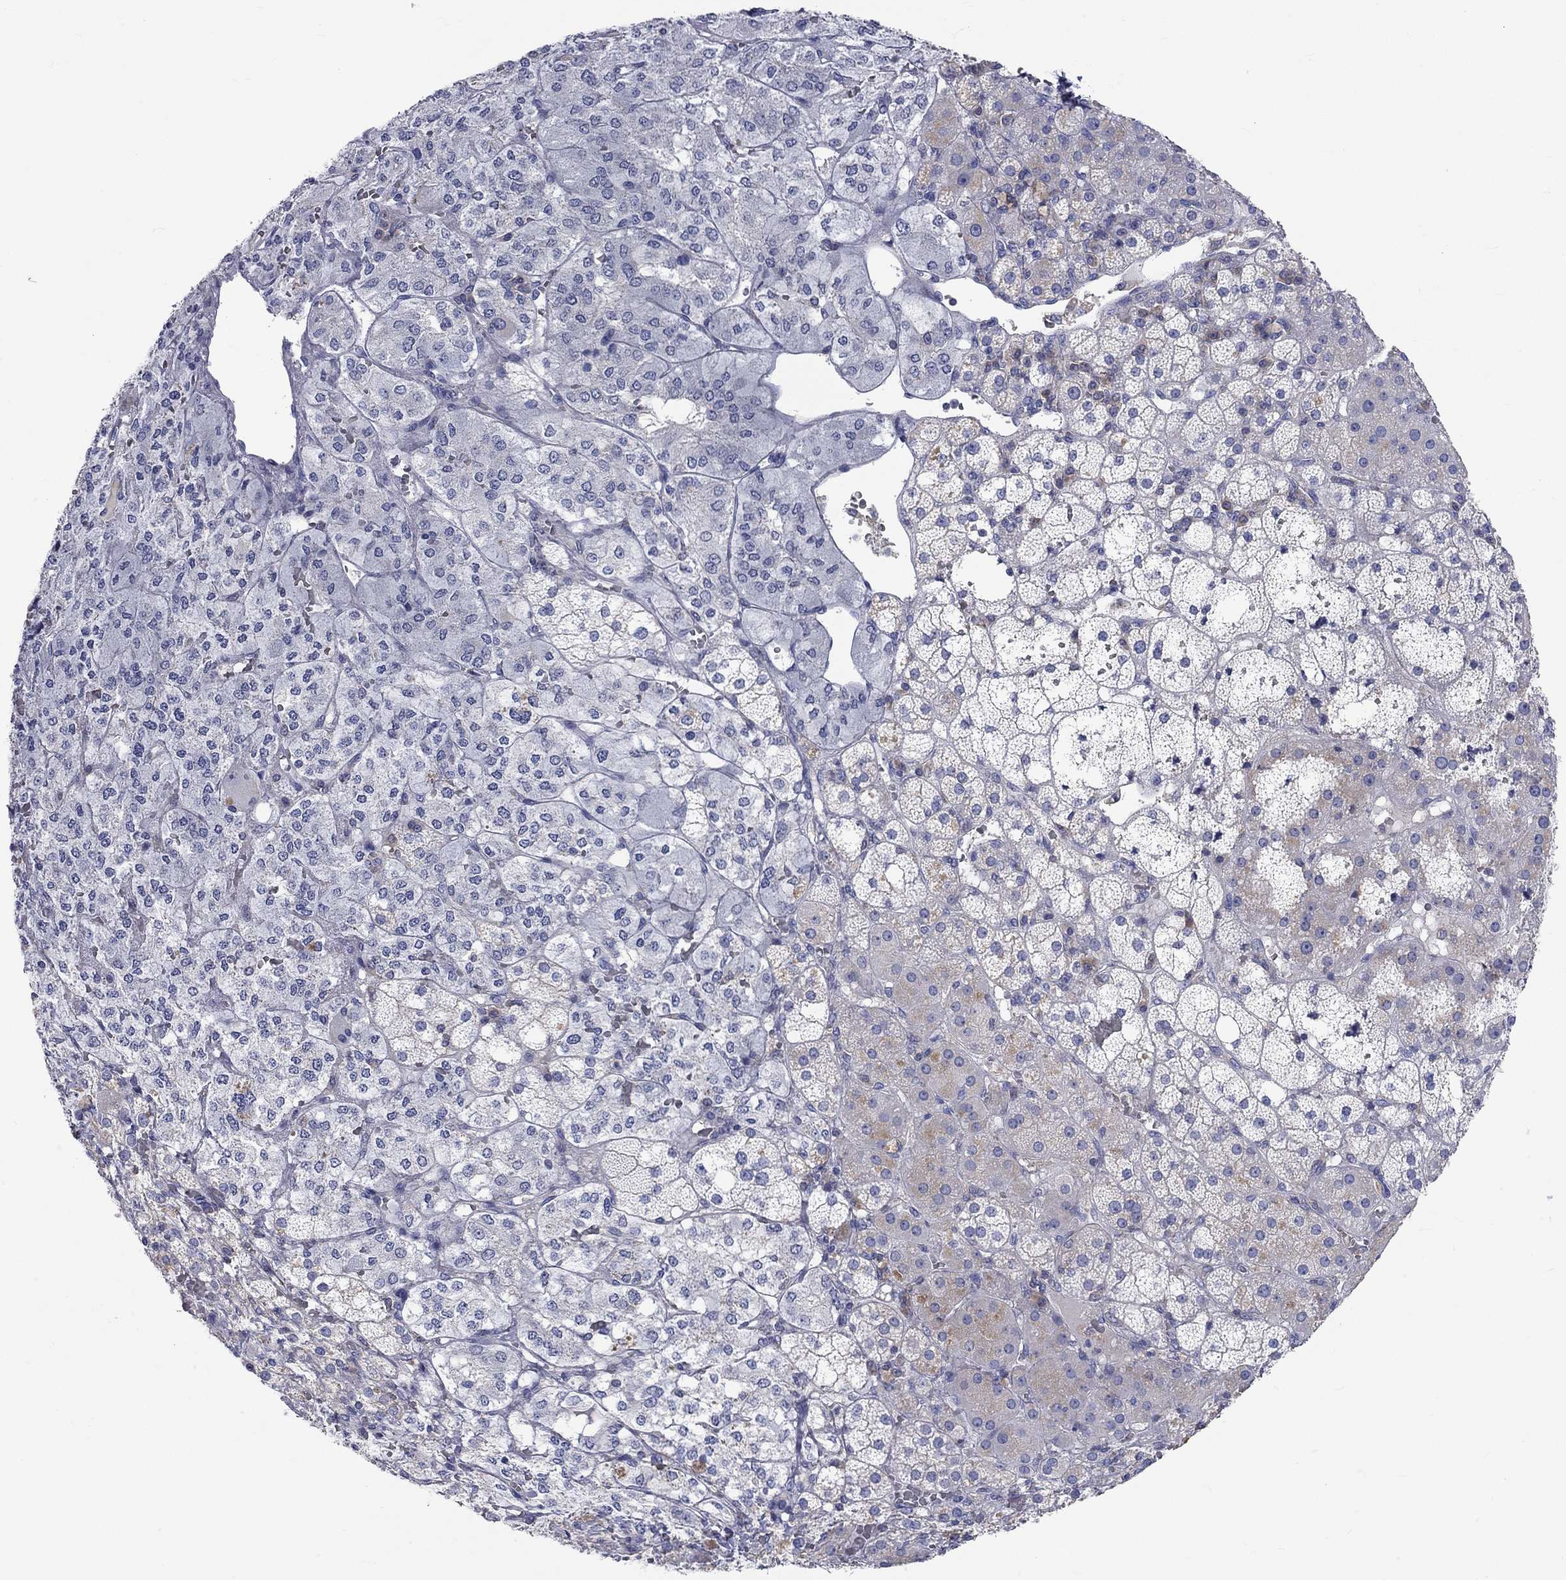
{"staining": {"intensity": "weak", "quantity": "<25%", "location": "cytoplasmic/membranous"}, "tissue": "adrenal gland", "cell_type": "Glandular cells", "image_type": "normal", "snomed": [{"axis": "morphology", "description": "Normal tissue, NOS"}, {"axis": "topography", "description": "Adrenal gland"}], "caption": "A photomicrograph of adrenal gland stained for a protein demonstrates no brown staining in glandular cells.", "gene": "PCDHGA10", "patient": {"sex": "male", "age": 53}}